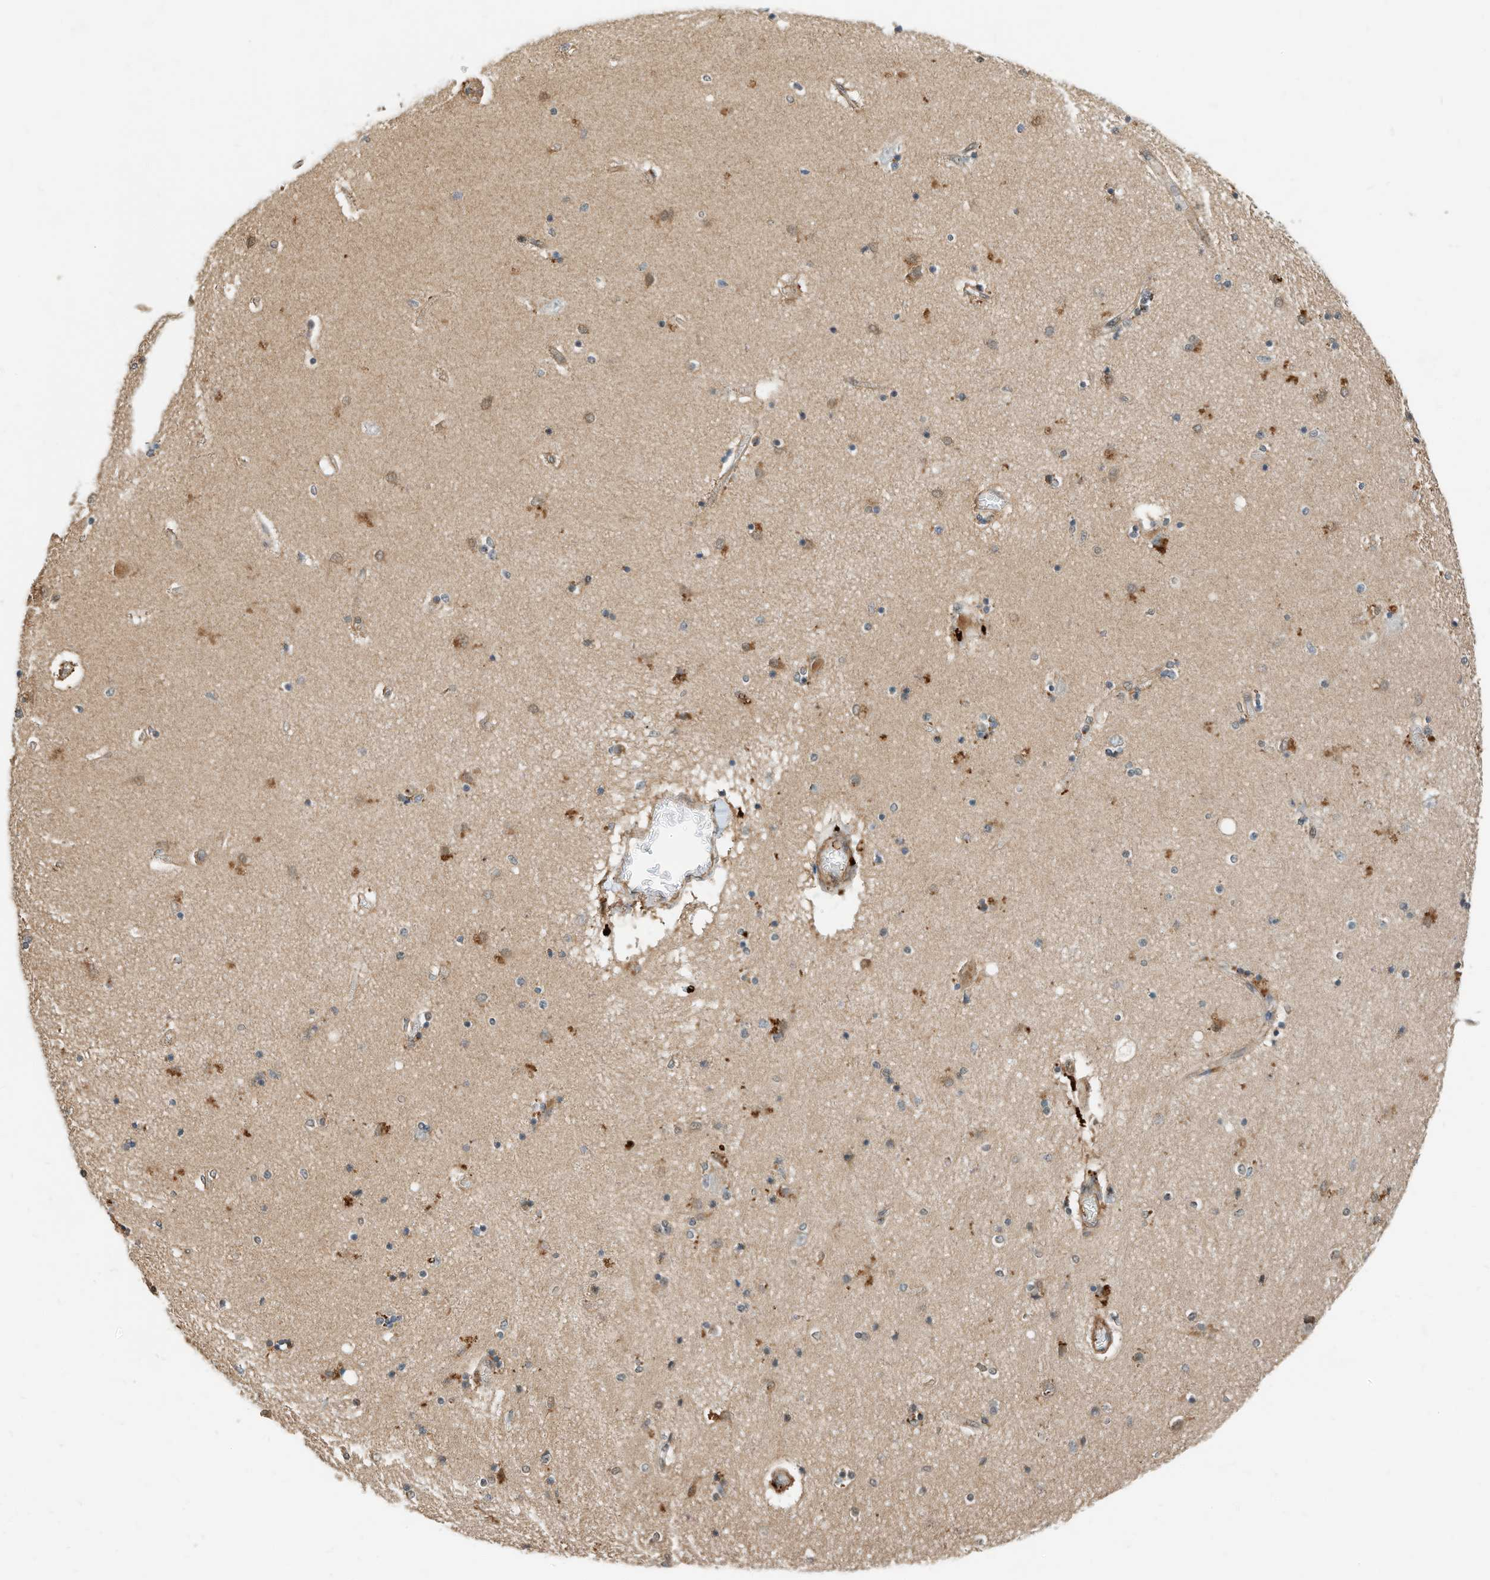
{"staining": {"intensity": "moderate", "quantity": "<25%", "location": "cytoplasmic/membranous"}, "tissue": "hippocampus", "cell_type": "Glial cells", "image_type": "normal", "snomed": [{"axis": "morphology", "description": "Normal tissue, NOS"}, {"axis": "topography", "description": "Hippocampus"}], "caption": "Brown immunohistochemical staining in unremarkable hippocampus demonstrates moderate cytoplasmic/membranous staining in approximately <25% of glial cells. Nuclei are stained in blue.", "gene": "CPAMD8", "patient": {"sex": "female", "age": 54}}